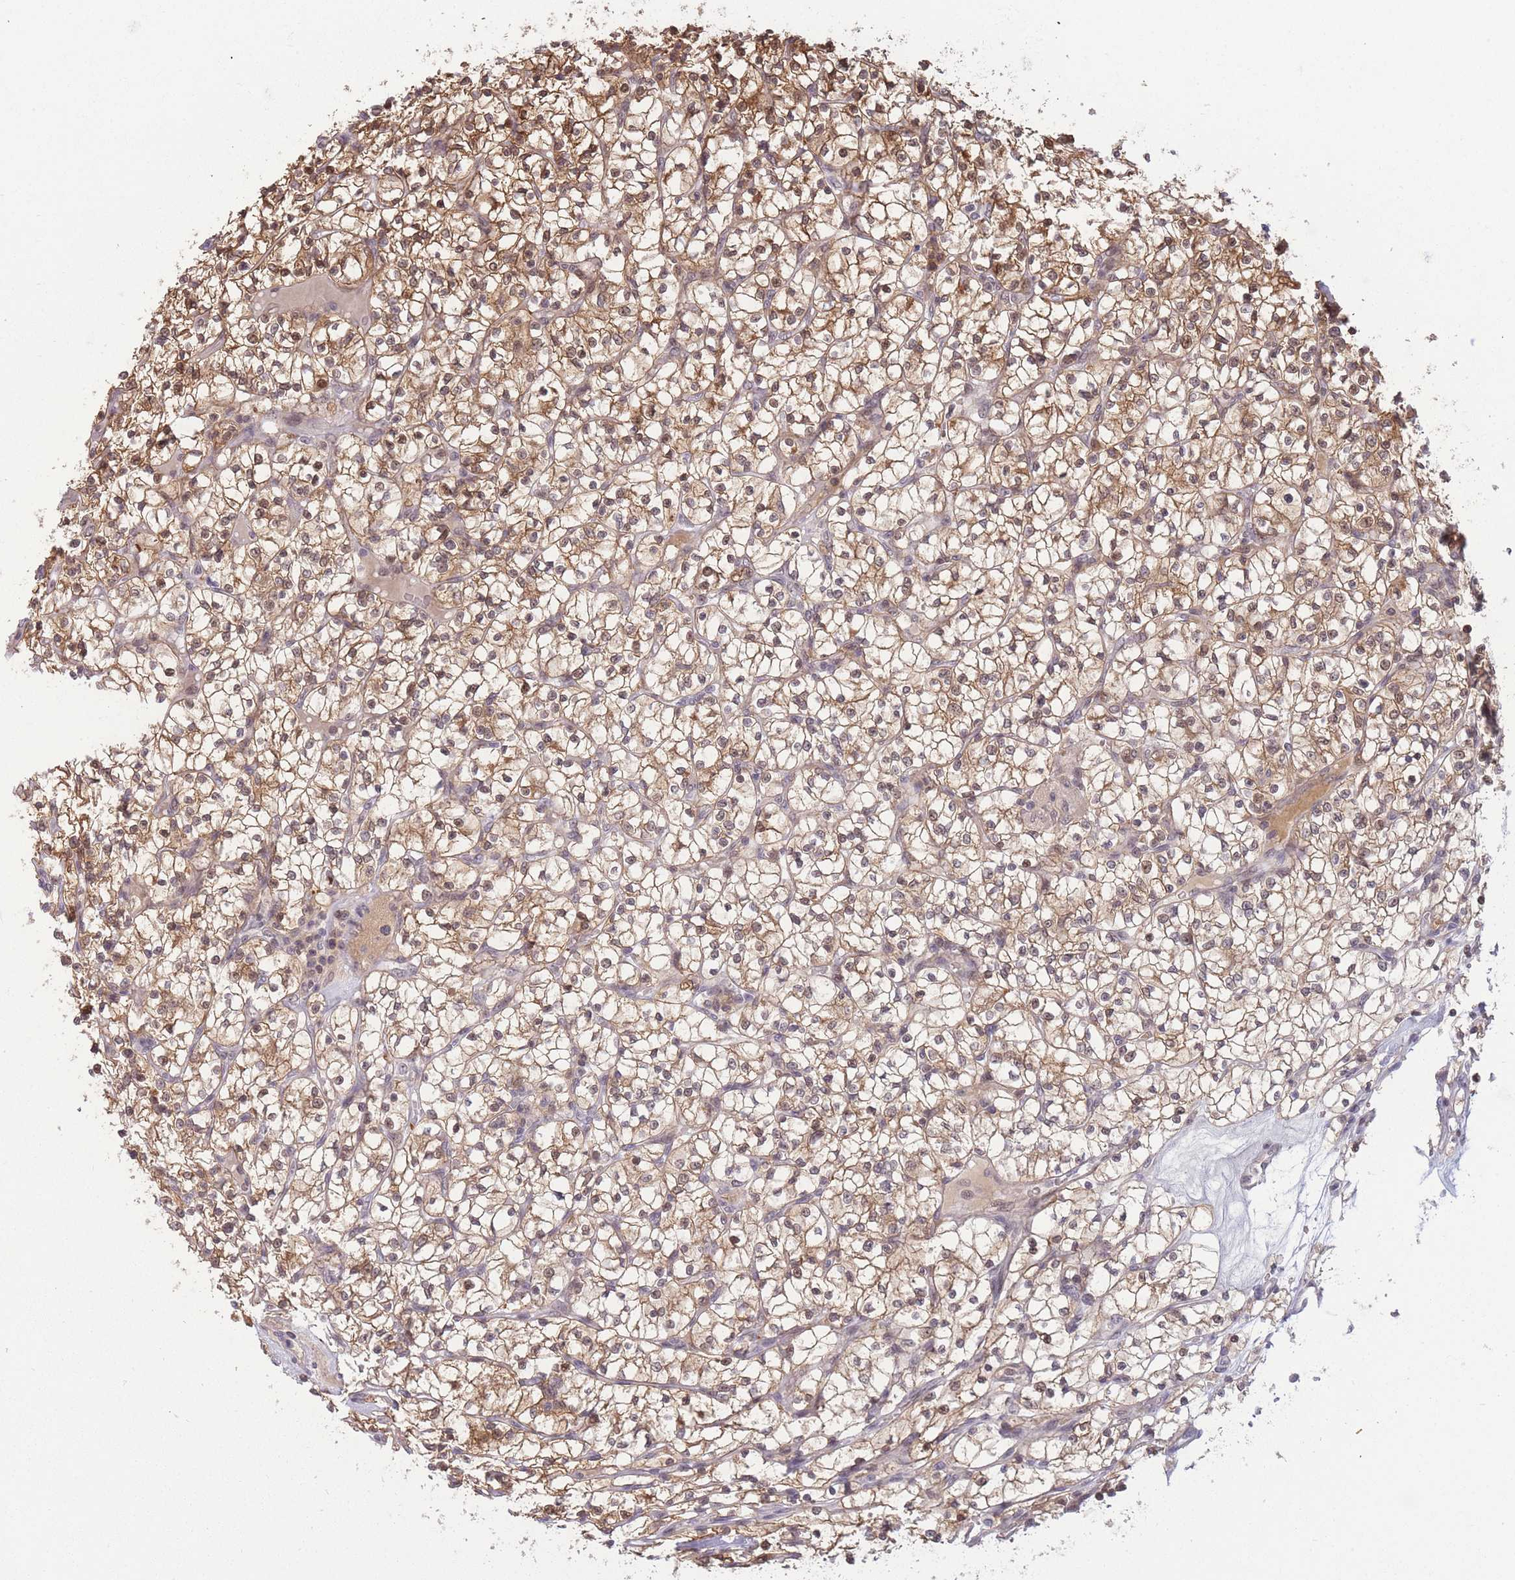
{"staining": {"intensity": "moderate", "quantity": ">75%", "location": "cytoplasmic/membranous,nuclear"}, "tissue": "renal cancer", "cell_type": "Tumor cells", "image_type": "cancer", "snomed": [{"axis": "morphology", "description": "Adenocarcinoma, NOS"}, {"axis": "topography", "description": "Kidney"}], "caption": "A high-resolution histopathology image shows immunohistochemistry (IHC) staining of renal cancer (adenocarcinoma), which exhibits moderate cytoplasmic/membranous and nuclear staining in approximately >75% of tumor cells.", "gene": "DEAF1", "patient": {"sex": "female", "age": 64}}